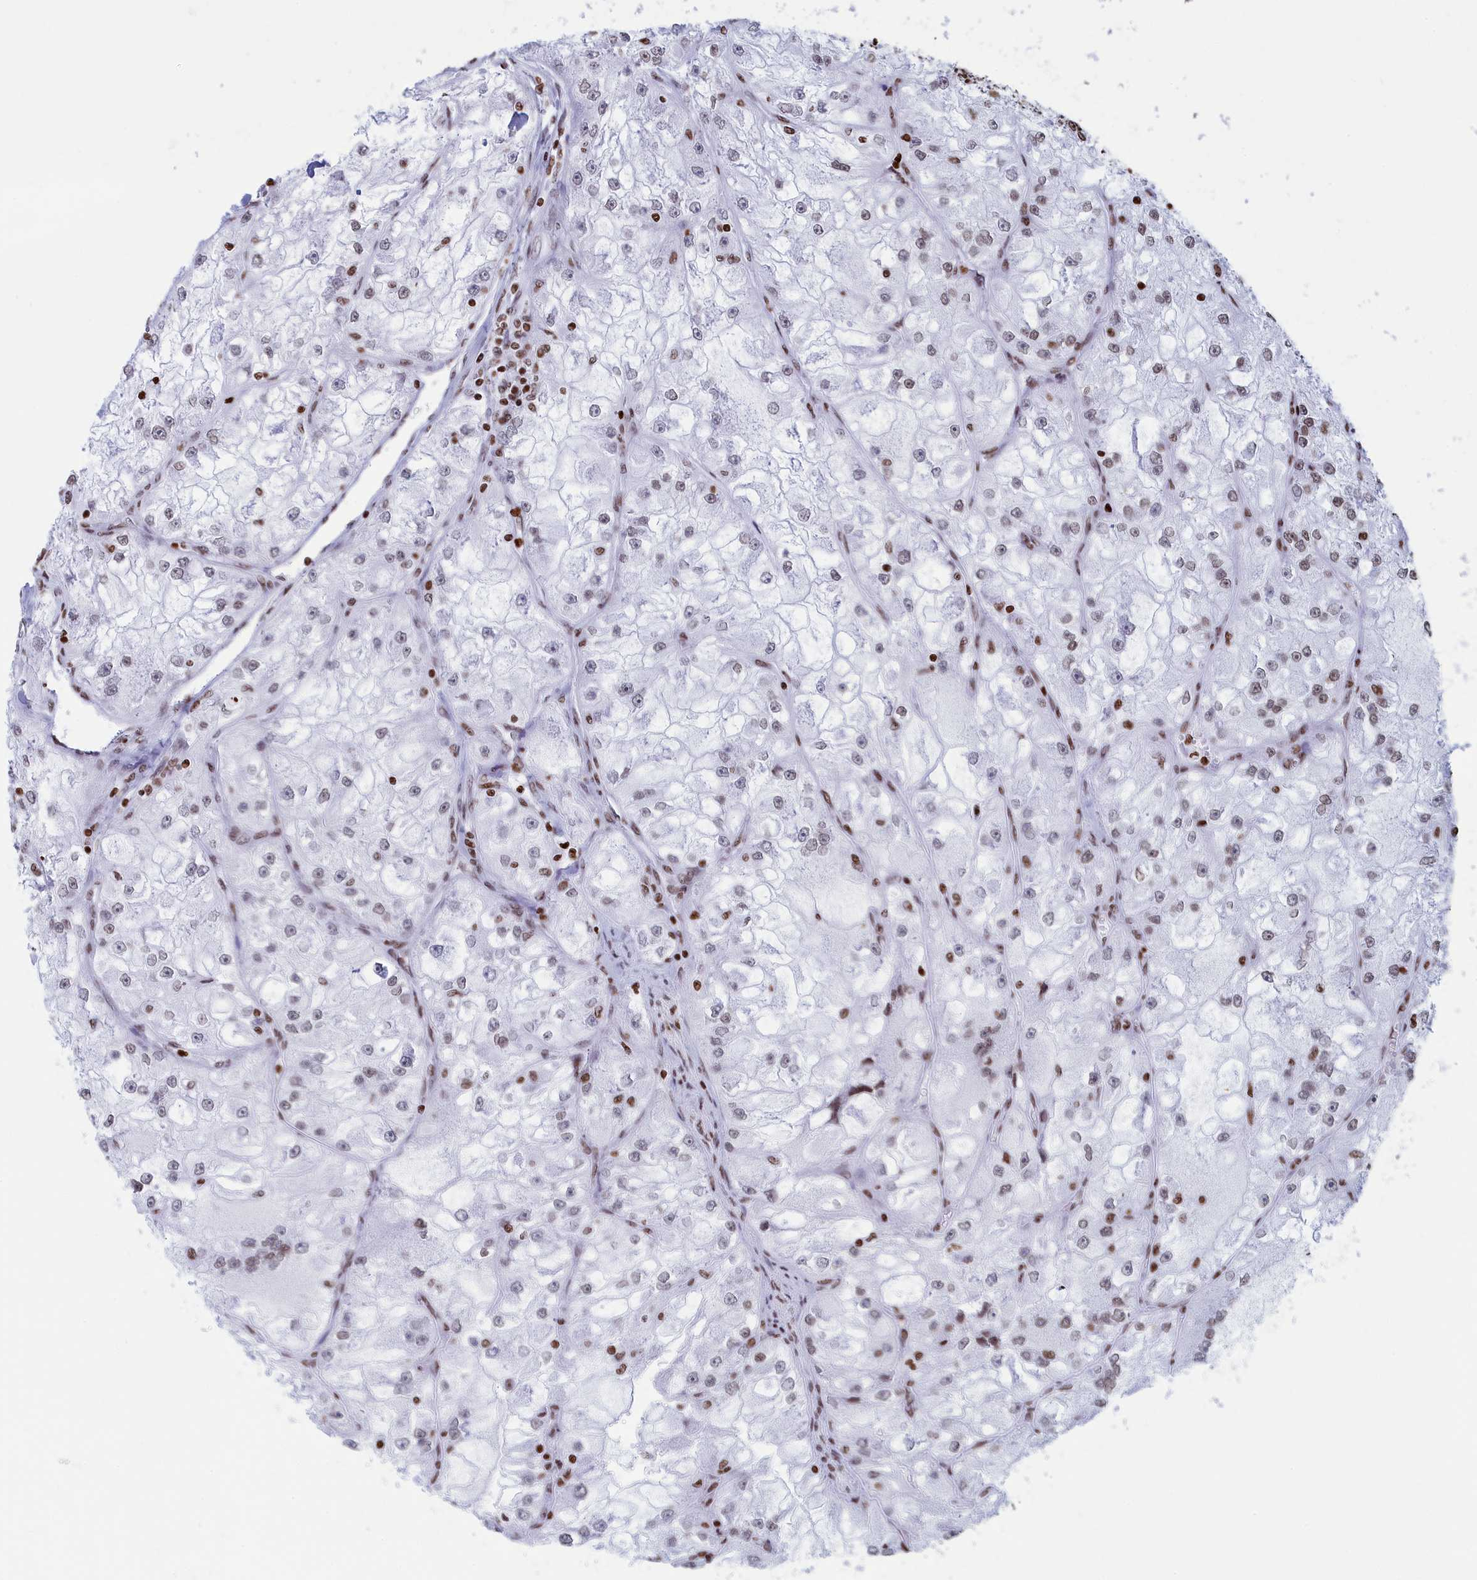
{"staining": {"intensity": "weak", "quantity": "<25%", "location": "nuclear"}, "tissue": "renal cancer", "cell_type": "Tumor cells", "image_type": "cancer", "snomed": [{"axis": "morphology", "description": "Adenocarcinoma, NOS"}, {"axis": "topography", "description": "Kidney"}], "caption": "Adenocarcinoma (renal) stained for a protein using immunohistochemistry demonstrates no positivity tumor cells.", "gene": "APOBEC3A", "patient": {"sex": "female", "age": 72}}